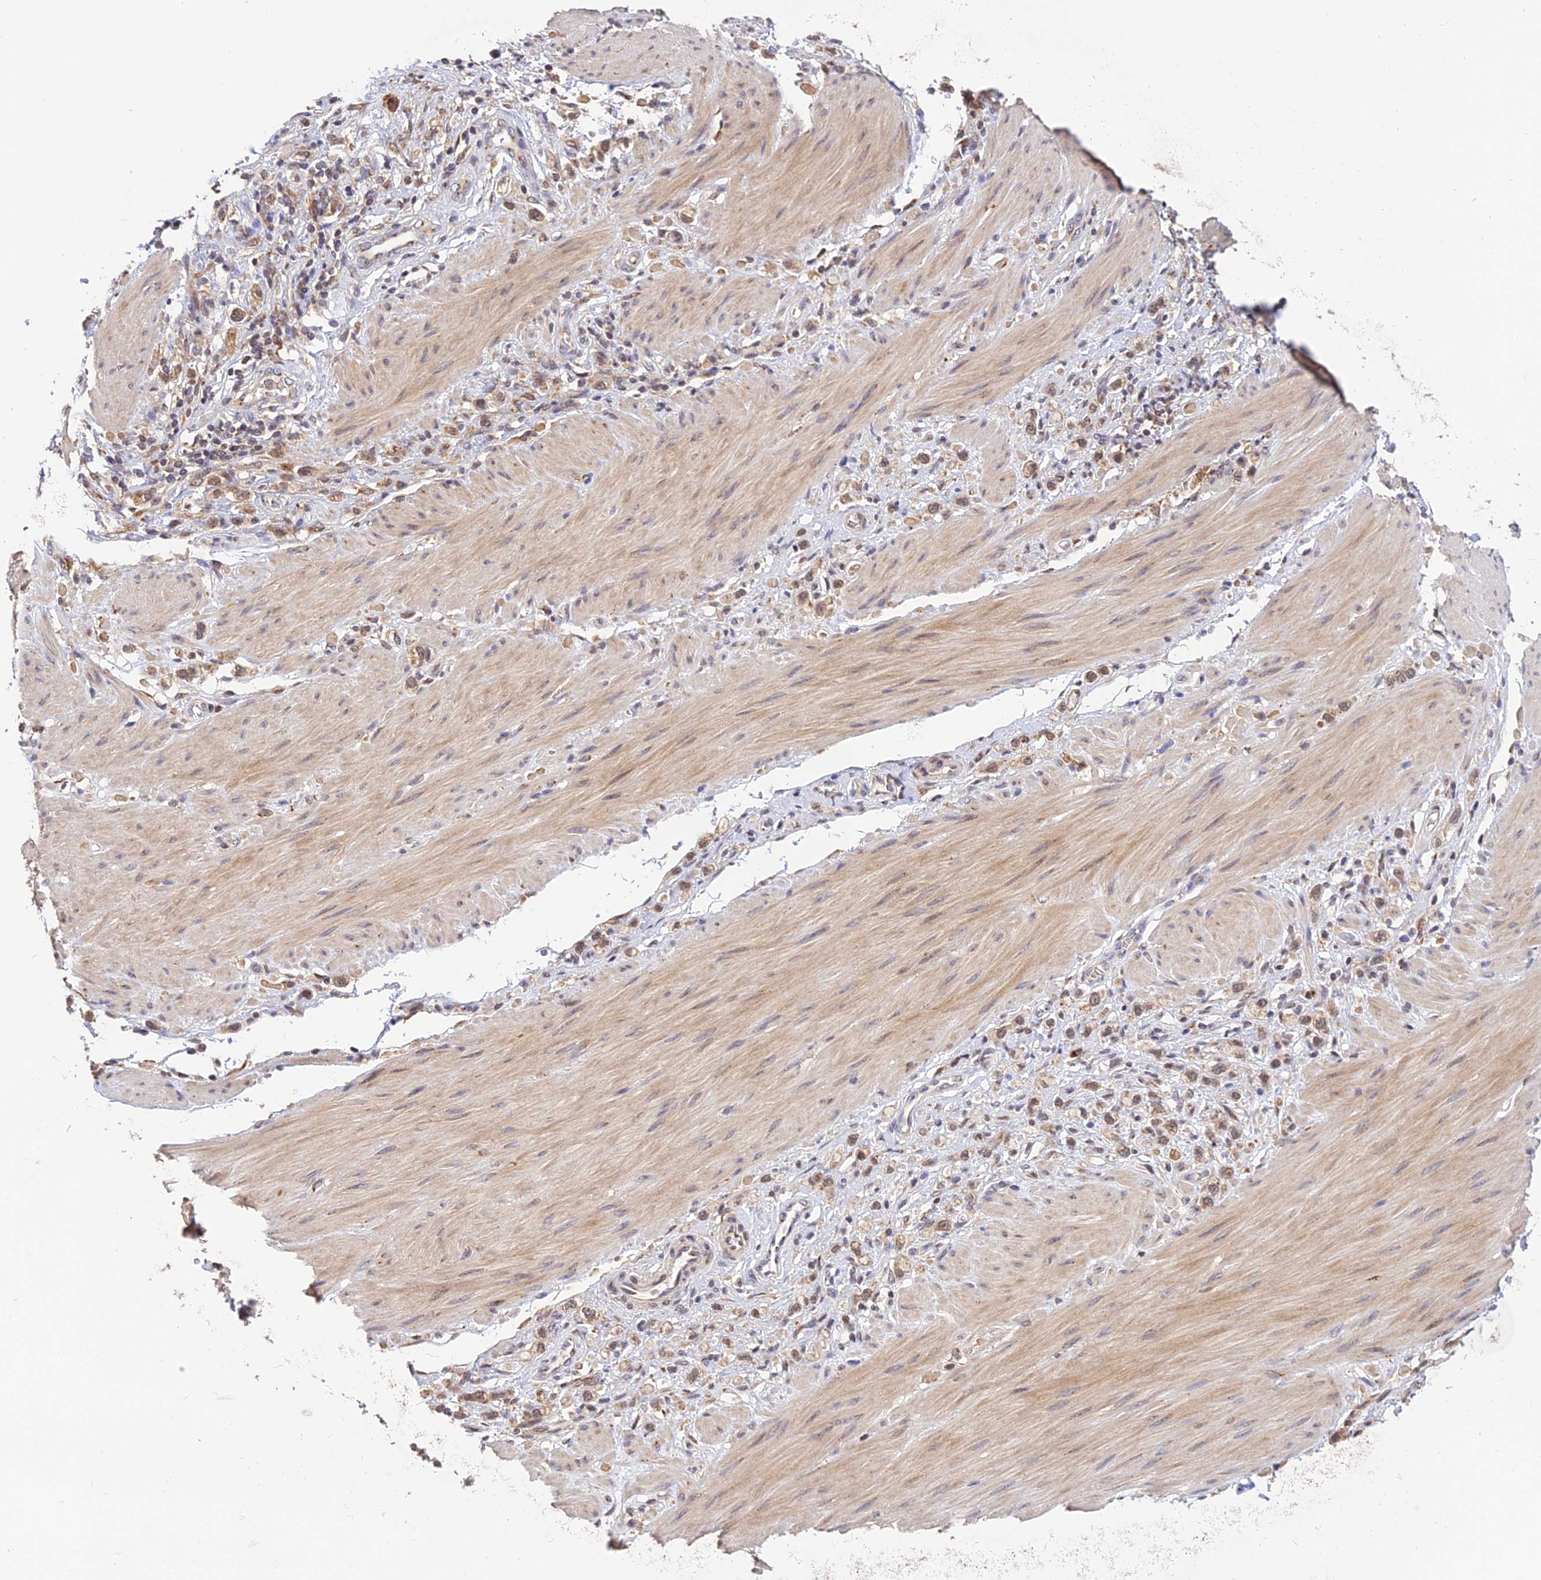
{"staining": {"intensity": "moderate", "quantity": ">75%", "location": "cytoplasmic/membranous,nuclear"}, "tissue": "stomach cancer", "cell_type": "Tumor cells", "image_type": "cancer", "snomed": [{"axis": "morphology", "description": "Adenocarcinoma, NOS"}, {"axis": "topography", "description": "Stomach"}], "caption": "Stomach adenocarcinoma stained with a brown dye demonstrates moderate cytoplasmic/membranous and nuclear positive positivity in about >75% of tumor cells.", "gene": "SNX17", "patient": {"sex": "female", "age": 65}}